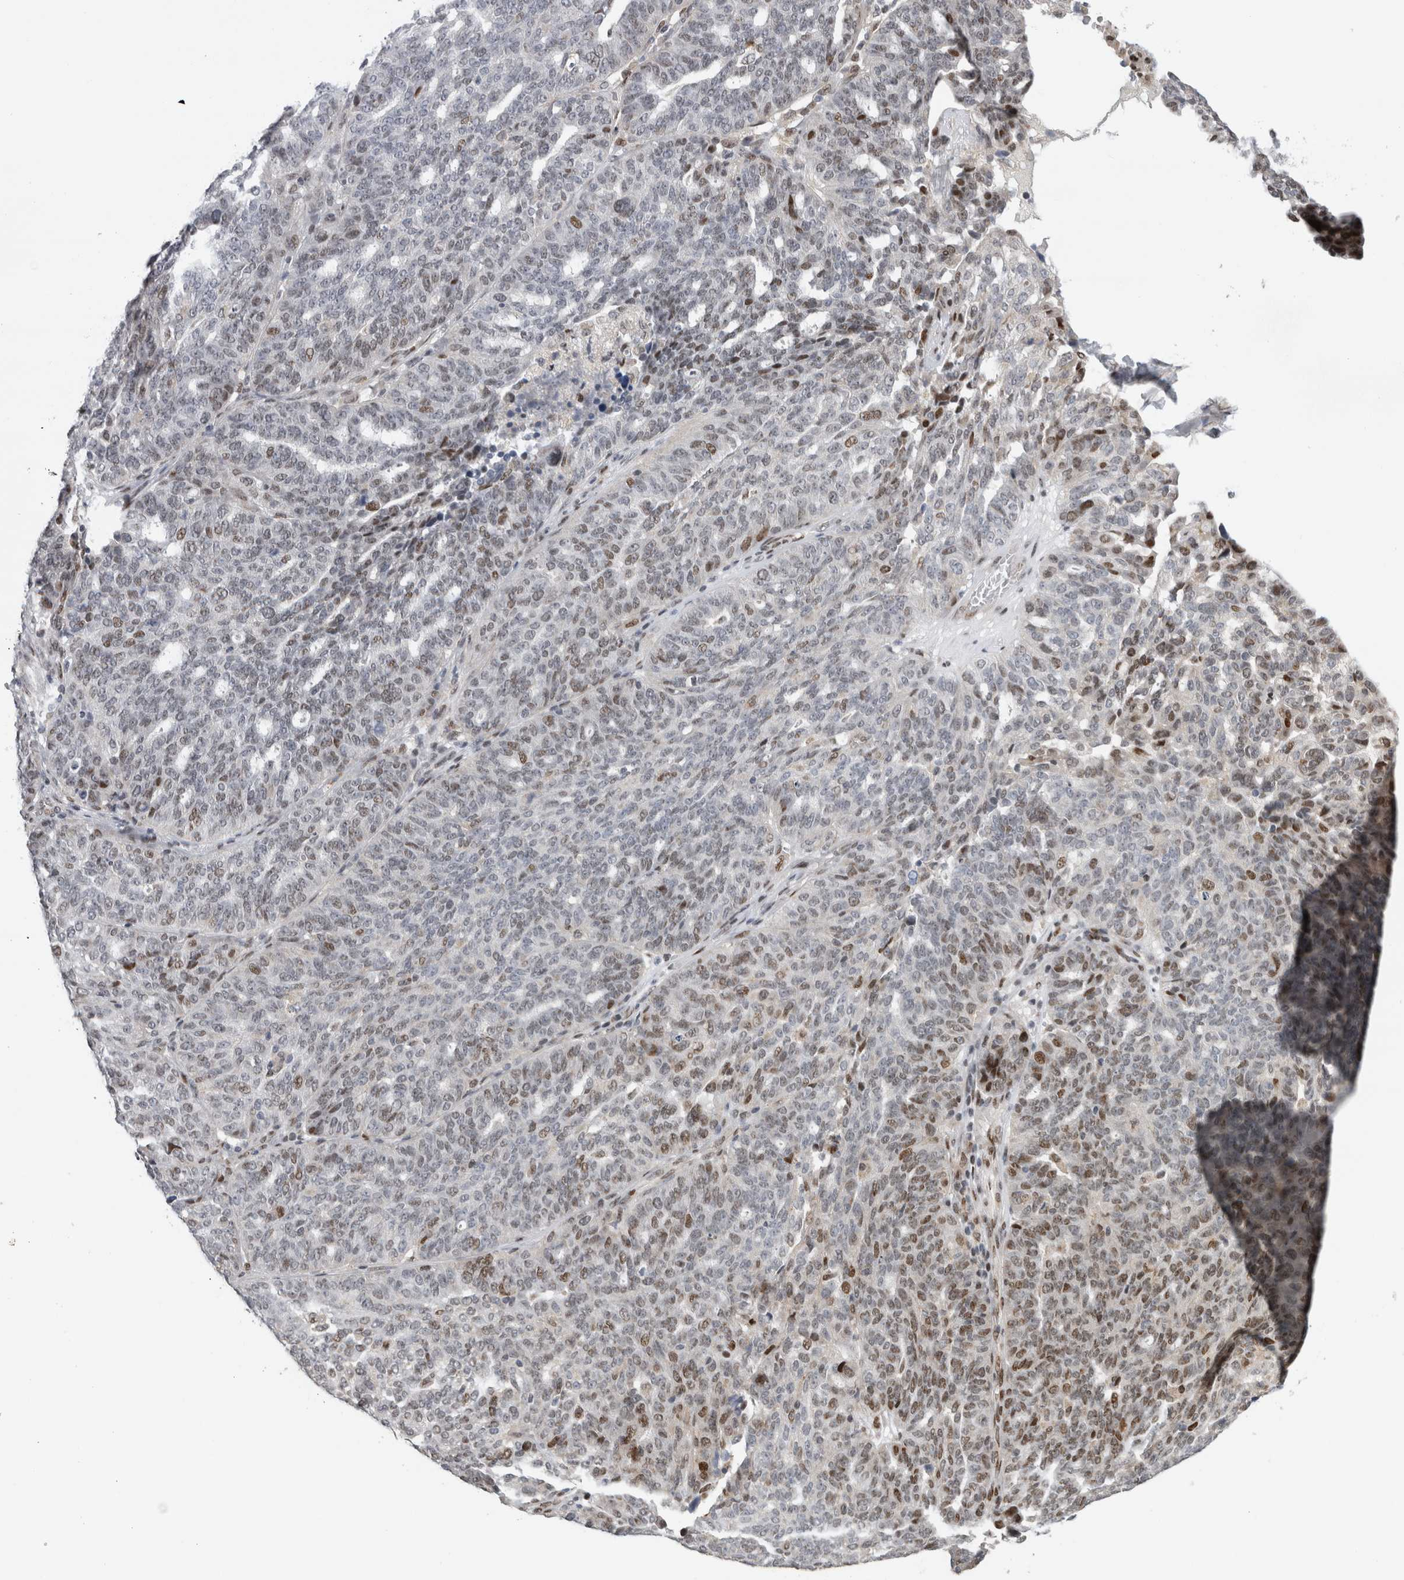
{"staining": {"intensity": "moderate", "quantity": ">75%", "location": "nuclear"}, "tissue": "ovarian cancer", "cell_type": "Tumor cells", "image_type": "cancer", "snomed": [{"axis": "morphology", "description": "Cystadenocarcinoma, serous, NOS"}, {"axis": "topography", "description": "Ovary"}], "caption": "This image displays immunohistochemistry (IHC) staining of human ovarian cancer, with medium moderate nuclear expression in about >75% of tumor cells.", "gene": "C8orf58", "patient": {"sex": "female", "age": 59}}